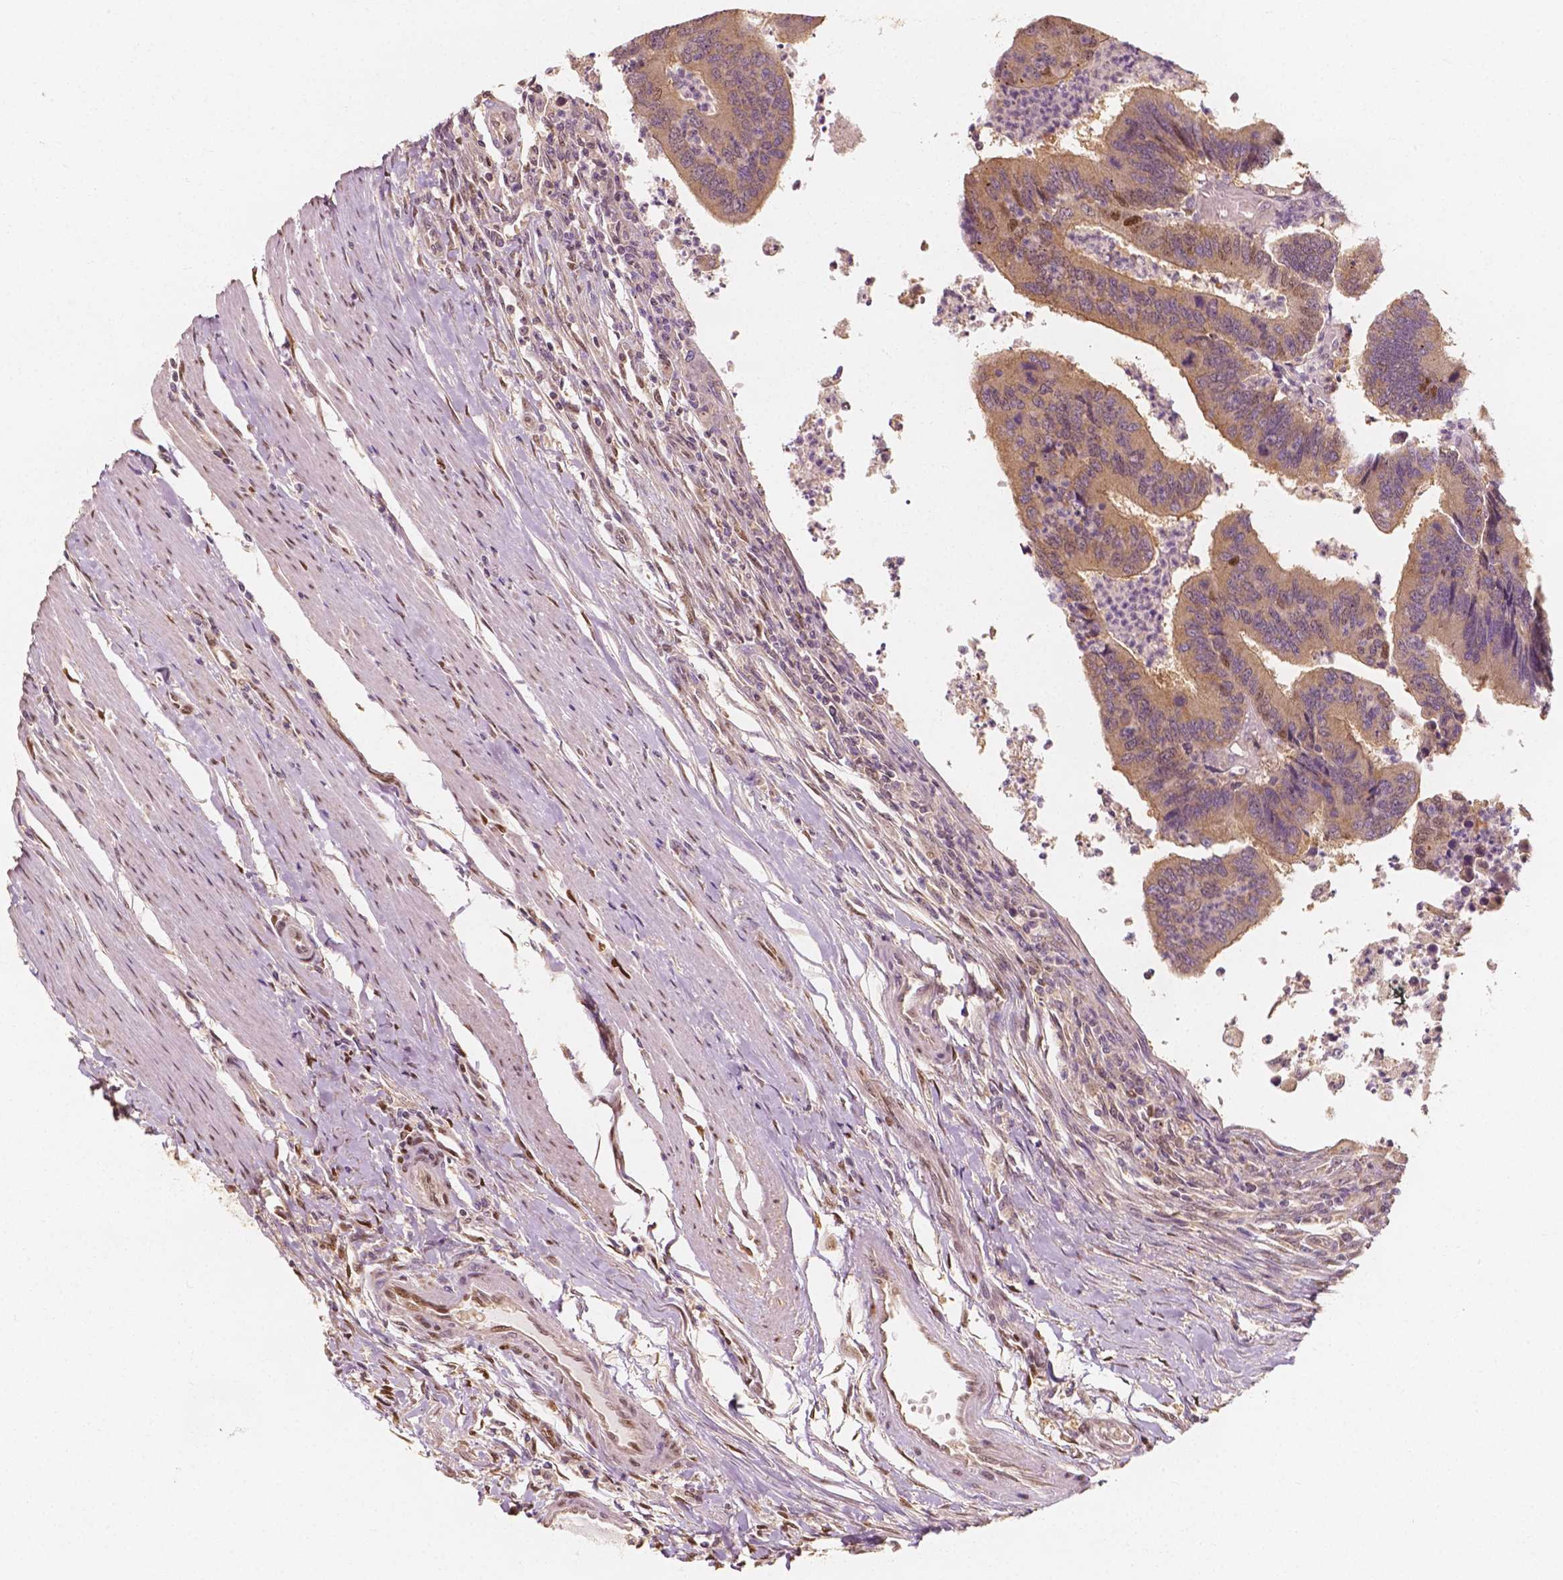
{"staining": {"intensity": "moderate", "quantity": "<25%", "location": "cytoplasmic/membranous,nuclear"}, "tissue": "colorectal cancer", "cell_type": "Tumor cells", "image_type": "cancer", "snomed": [{"axis": "morphology", "description": "Adenocarcinoma, NOS"}, {"axis": "topography", "description": "Colon"}], "caption": "IHC photomicrograph of human colorectal adenocarcinoma stained for a protein (brown), which shows low levels of moderate cytoplasmic/membranous and nuclear staining in approximately <25% of tumor cells.", "gene": "TBC1D17", "patient": {"sex": "female", "age": 67}}